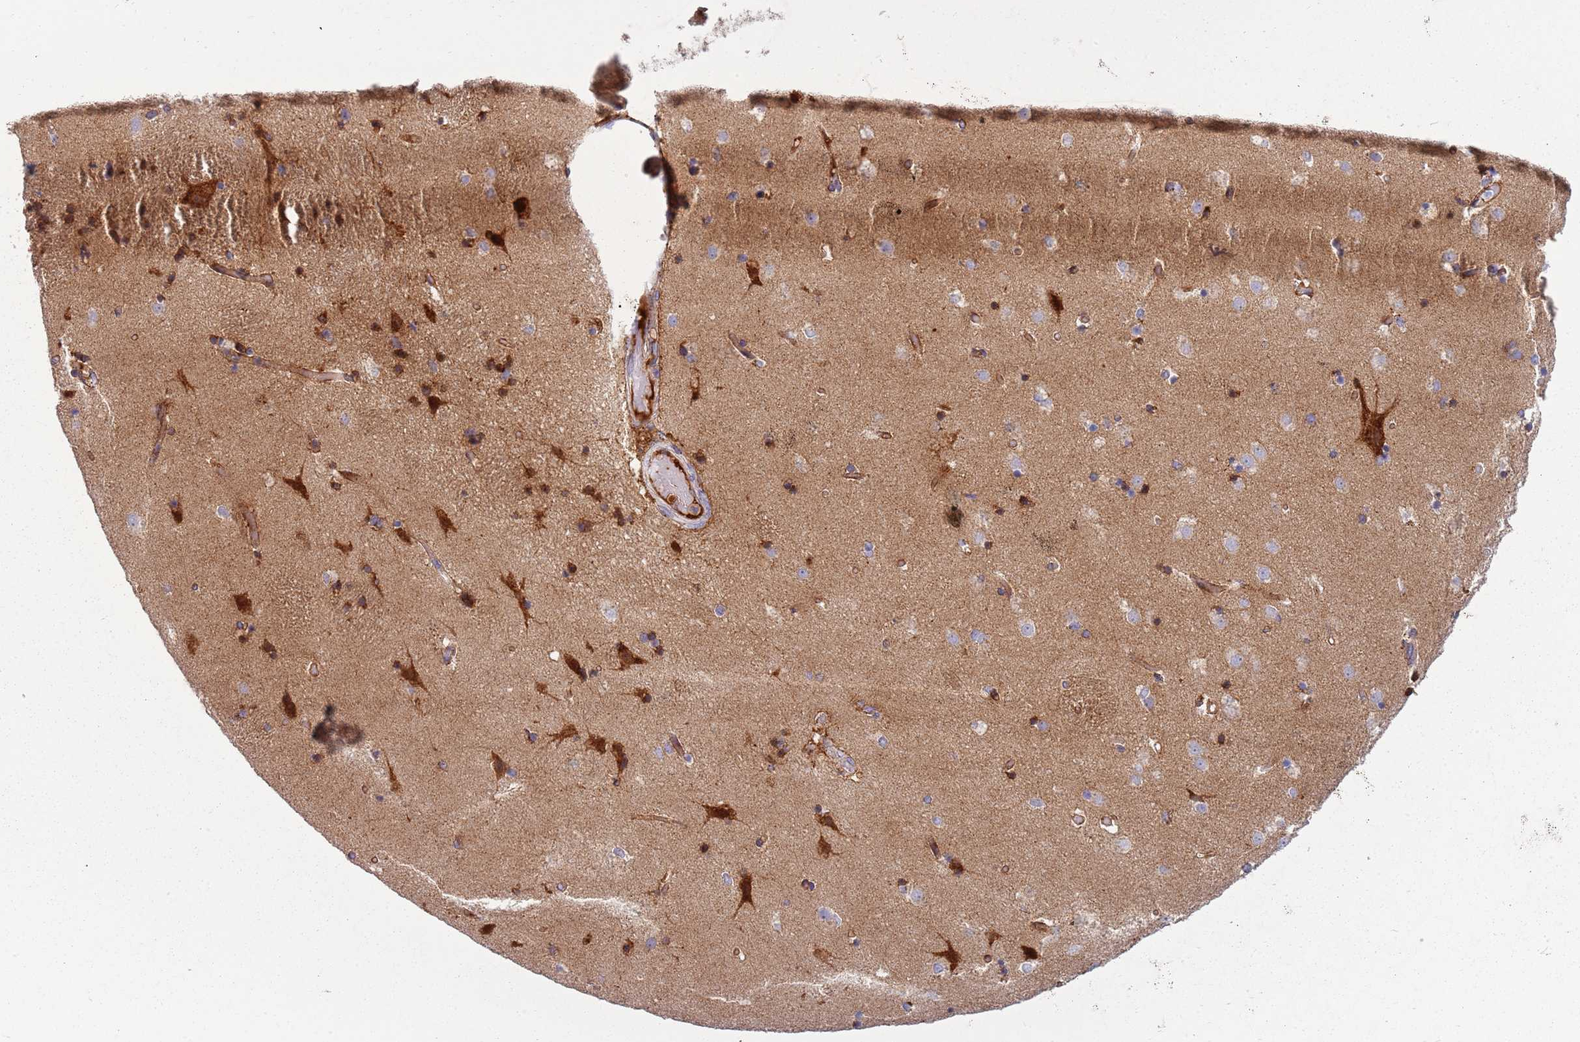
{"staining": {"intensity": "strong", "quantity": "<25%", "location": "cytoplasmic/membranous"}, "tissue": "caudate", "cell_type": "Glial cells", "image_type": "normal", "snomed": [{"axis": "morphology", "description": "Normal tissue, NOS"}, {"axis": "topography", "description": "Lateral ventricle wall"}], "caption": "Strong cytoplasmic/membranous protein staining is seen in approximately <25% of glial cells in caudate.", "gene": "TNFRSF6B", "patient": {"sex": "female", "age": 52}}